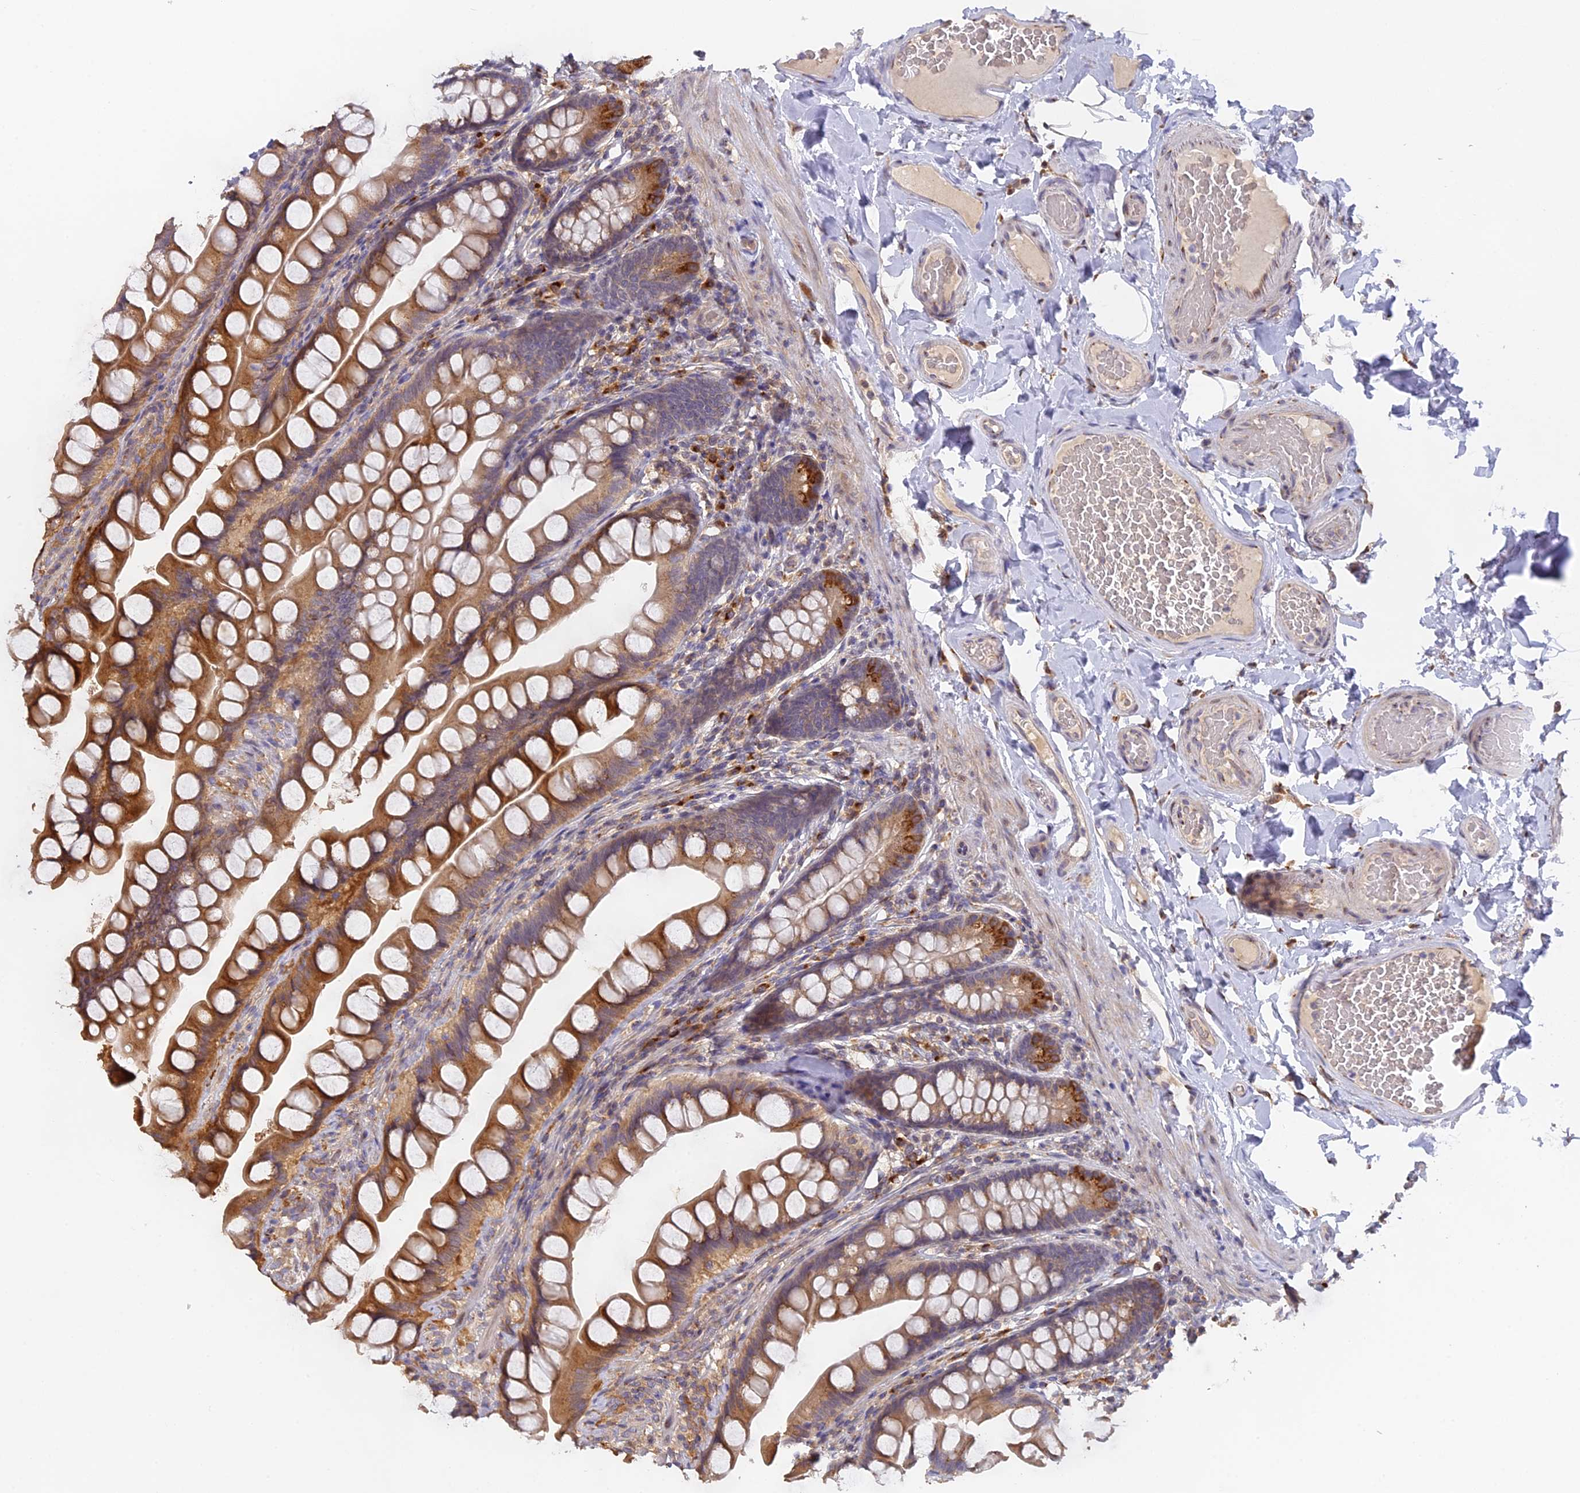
{"staining": {"intensity": "moderate", "quantity": ">75%", "location": "cytoplasmic/membranous"}, "tissue": "small intestine", "cell_type": "Glandular cells", "image_type": "normal", "snomed": [{"axis": "morphology", "description": "Normal tissue, NOS"}, {"axis": "topography", "description": "Small intestine"}], "caption": "Immunohistochemistry (IHC) of normal human small intestine shows medium levels of moderate cytoplasmic/membranous positivity in approximately >75% of glandular cells. (Stains: DAB in brown, nuclei in blue, Microscopy: brightfield microscopy at high magnification).", "gene": "SNX17", "patient": {"sex": "male", "age": 70}}